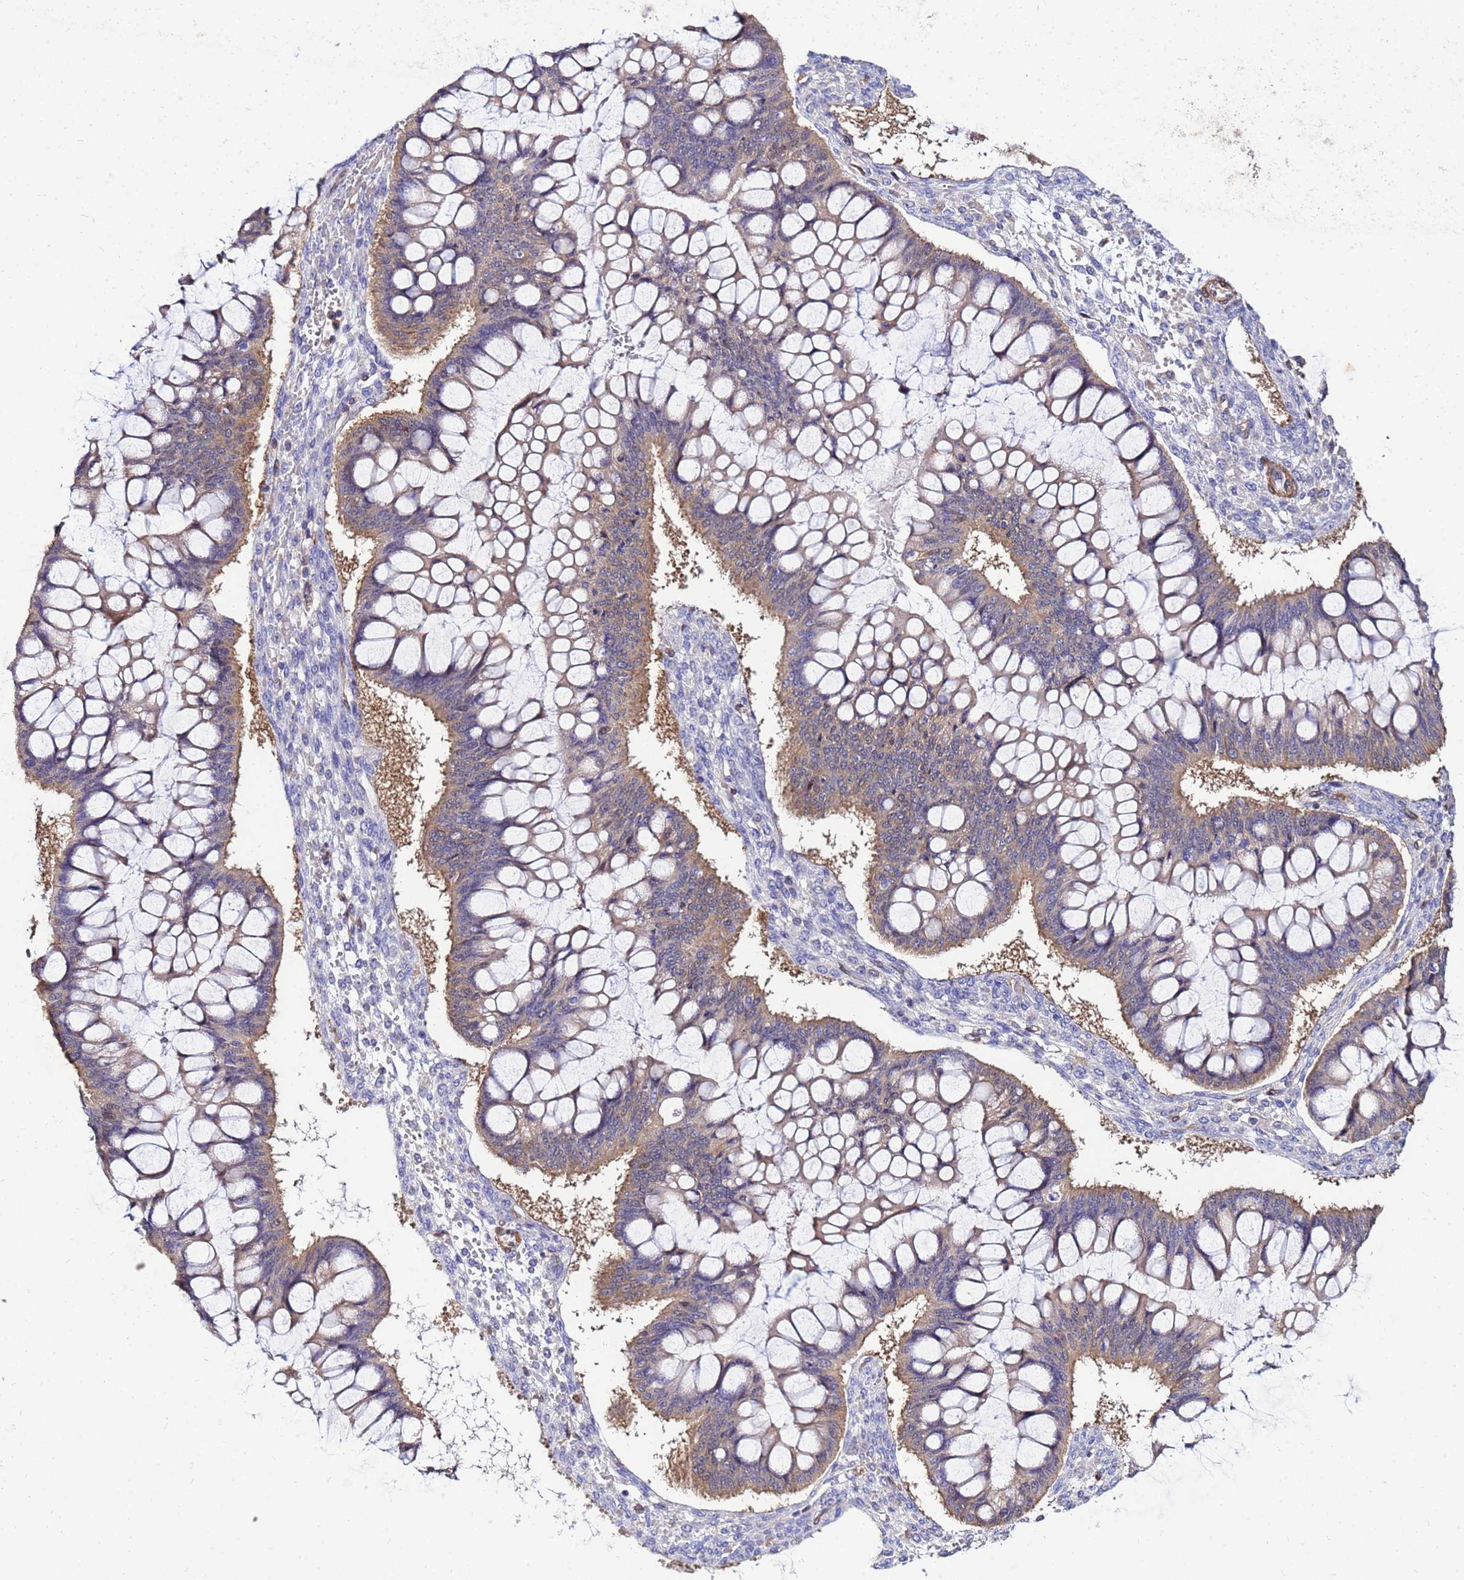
{"staining": {"intensity": "moderate", "quantity": "25%-75%", "location": "cytoplasmic/membranous,nuclear"}, "tissue": "ovarian cancer", "cell_type": "Tumor cells", "image_type": "cancer", "snomed": [{"axis": "morphology", "description": "Cystadenocarcinoma, mucinous, NOS"}, {"axis": "topography", "description": "Ovary"}], "caption": "High-magnification brightfield microscopy of ovarian mucinous cystadenocarcinoma stained with DAB (3,3'-diaminobenzidine) (brown) and counterstained with hematoxylin (blue). tumor cells exhibit moderate cytoplasmic/membranous and nuclear expression is present in about25%-75% of cells.", "gene": "DBNDD2", "patient": {"sex": "female", "age": 73}}